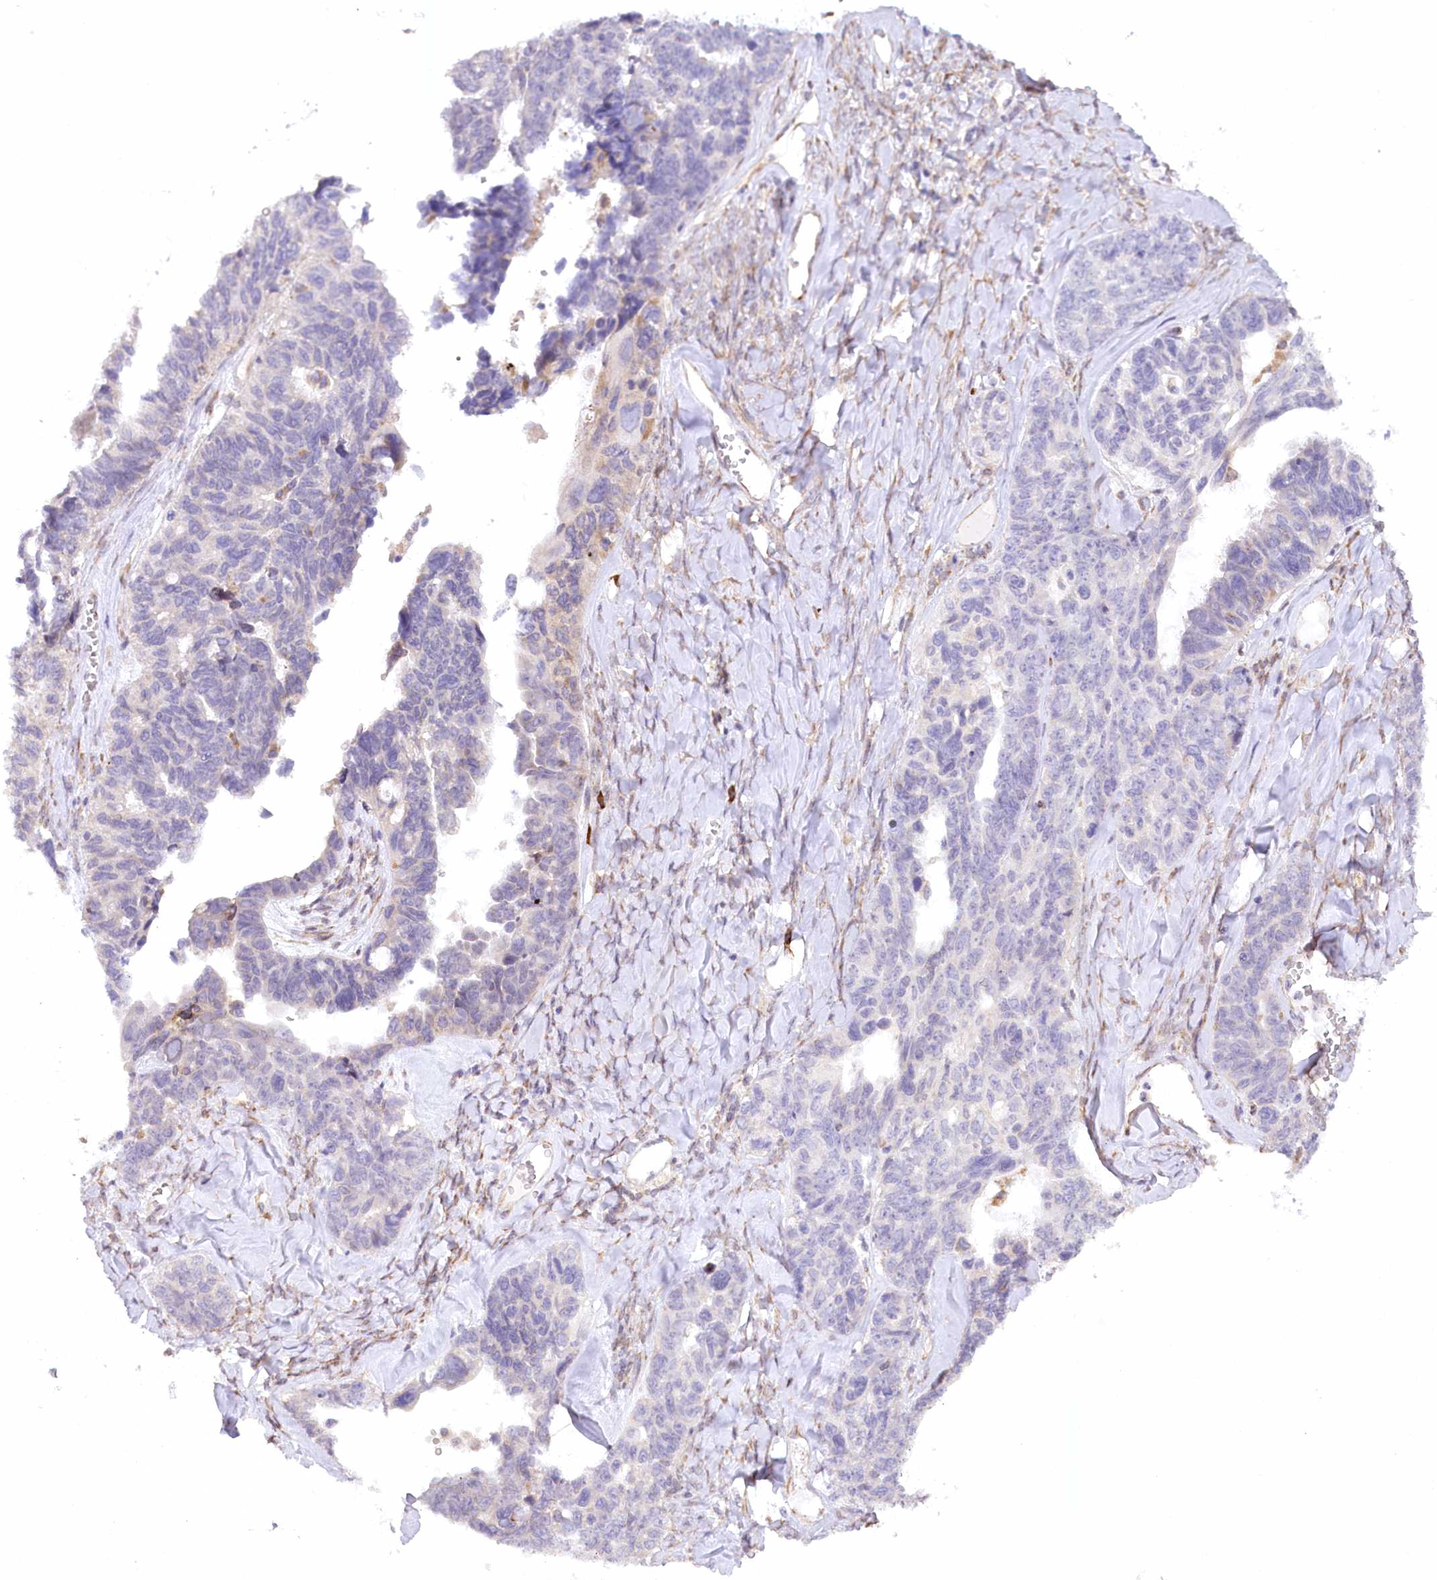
{"staining": {"intensity": "negative", "quantity": "none", "location": "none"}, "tissue": "ovarian cancer", "cell_type": "Tumor cells", "image_type": "cancer", "snomed": [{"axis": "morphology", "description": "Cystadenocarcinoma, serous, NOS"}, {"axis": "topography", "description": "Ovary"}], "caption": "This micrograph is of ovarian serous cystadenocarcinoma stained with immunohistochemistry (IHC) to label a protein in brown with the nuclei are counter-stained blue. There is no expression in tumor cells. (DAB immunohistochemistry (IHC) with hematoxylin counter stain).", "gene": "NCKAP5", "patient": {"sex": "female", "age": 79}}